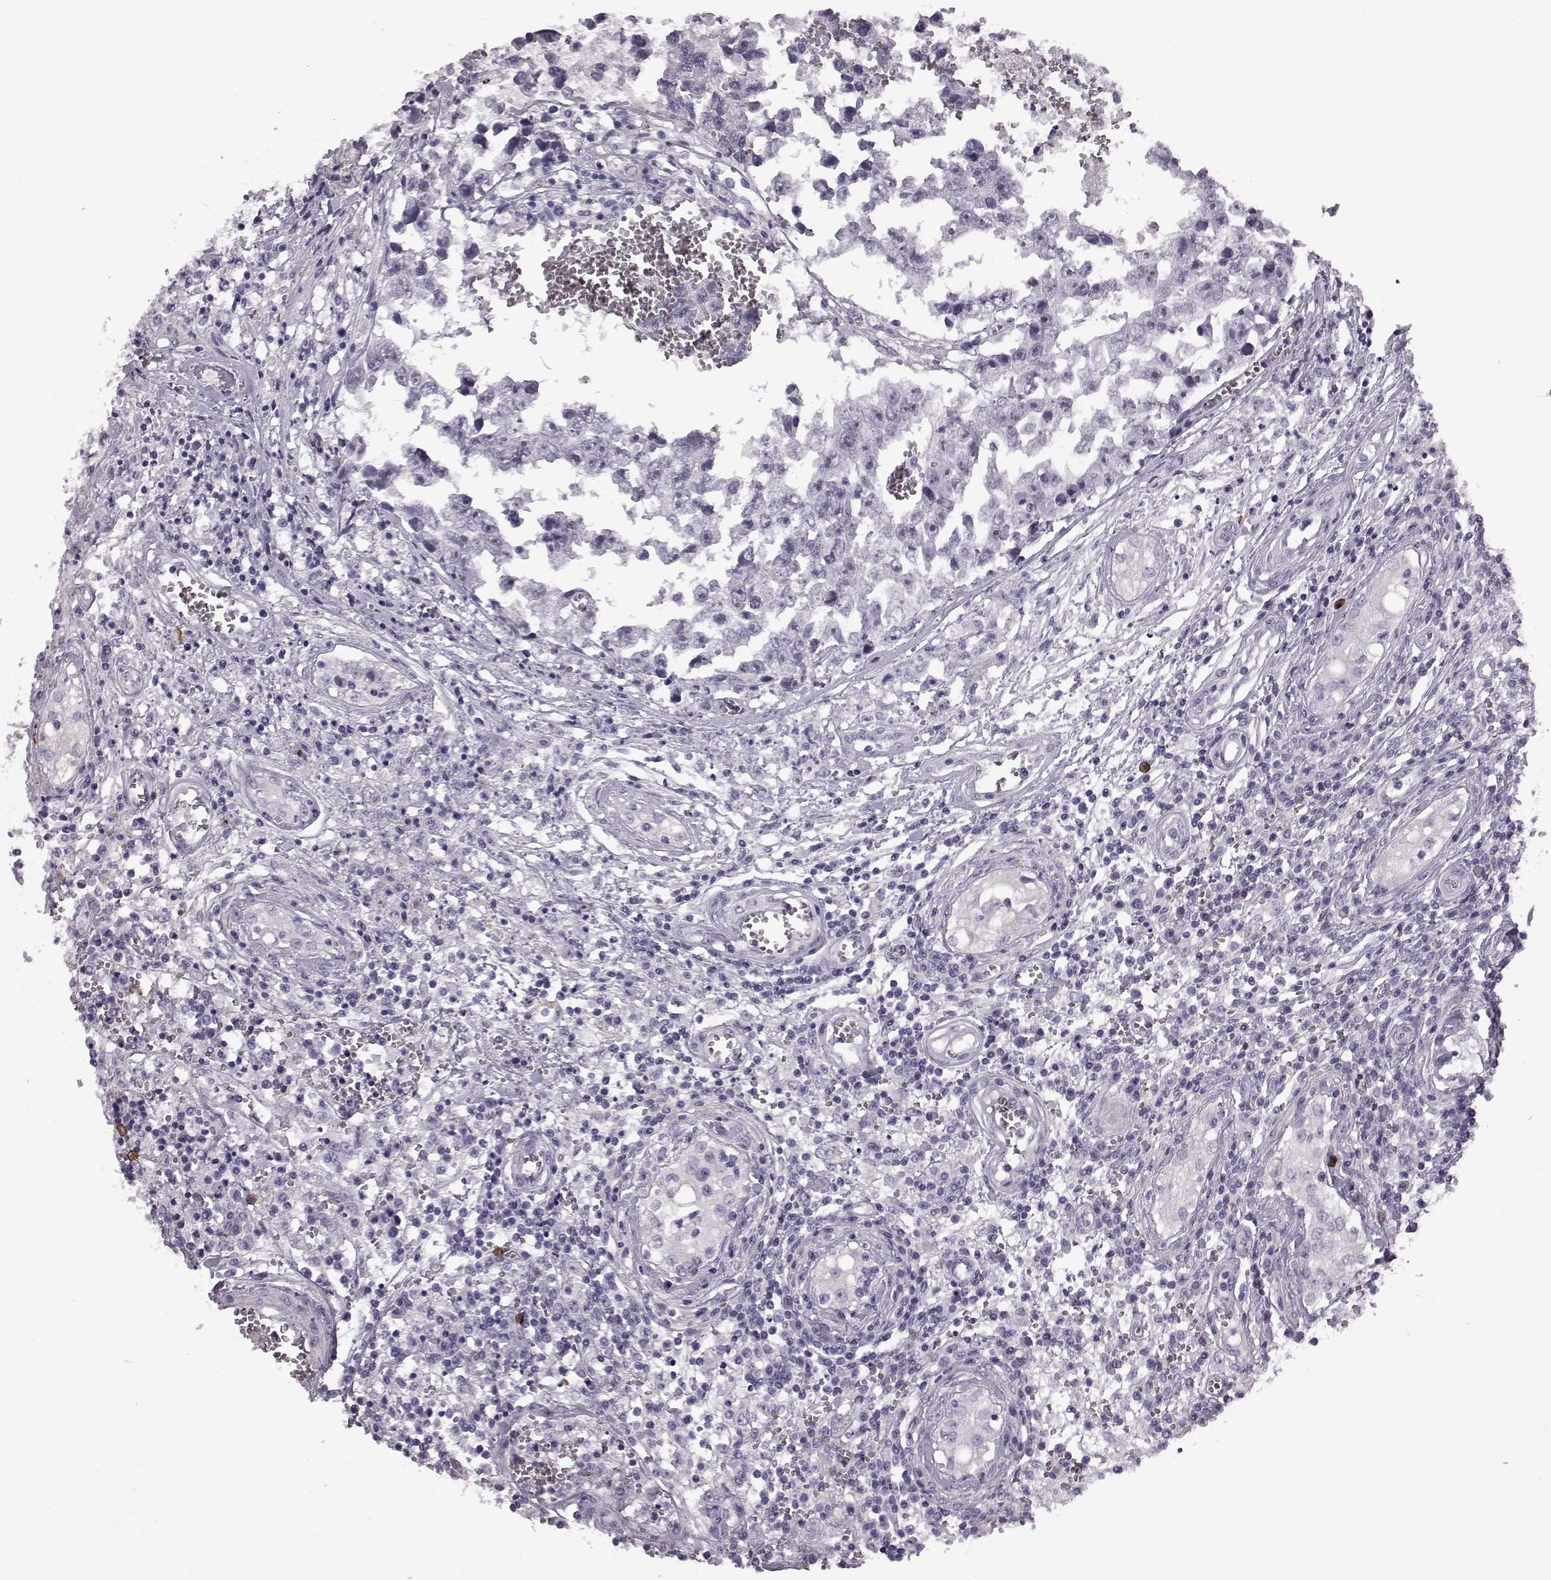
{"staining": {"intensity": "negative", "quantity": "none", "location": "none"}, "tissue": "testis cancer", "cell_type": "Tumor cells", "image_type": "cancer", "snomed": [{"axis": "morphology", "description": "Carcinoma, Embryonal, NOS"}, {"axis": "topography", "description": "Testis"}], "caption": "A micrograph of embryonal carcinoma (testis) stained for a protein exhibits no brown staining in tumor cells. (DAB (3,3'-diaminobenzidine) immunohistochemistry, high magnification).", "gene": "PRPH2", "patient": {"sex": "male", "age": 36}}